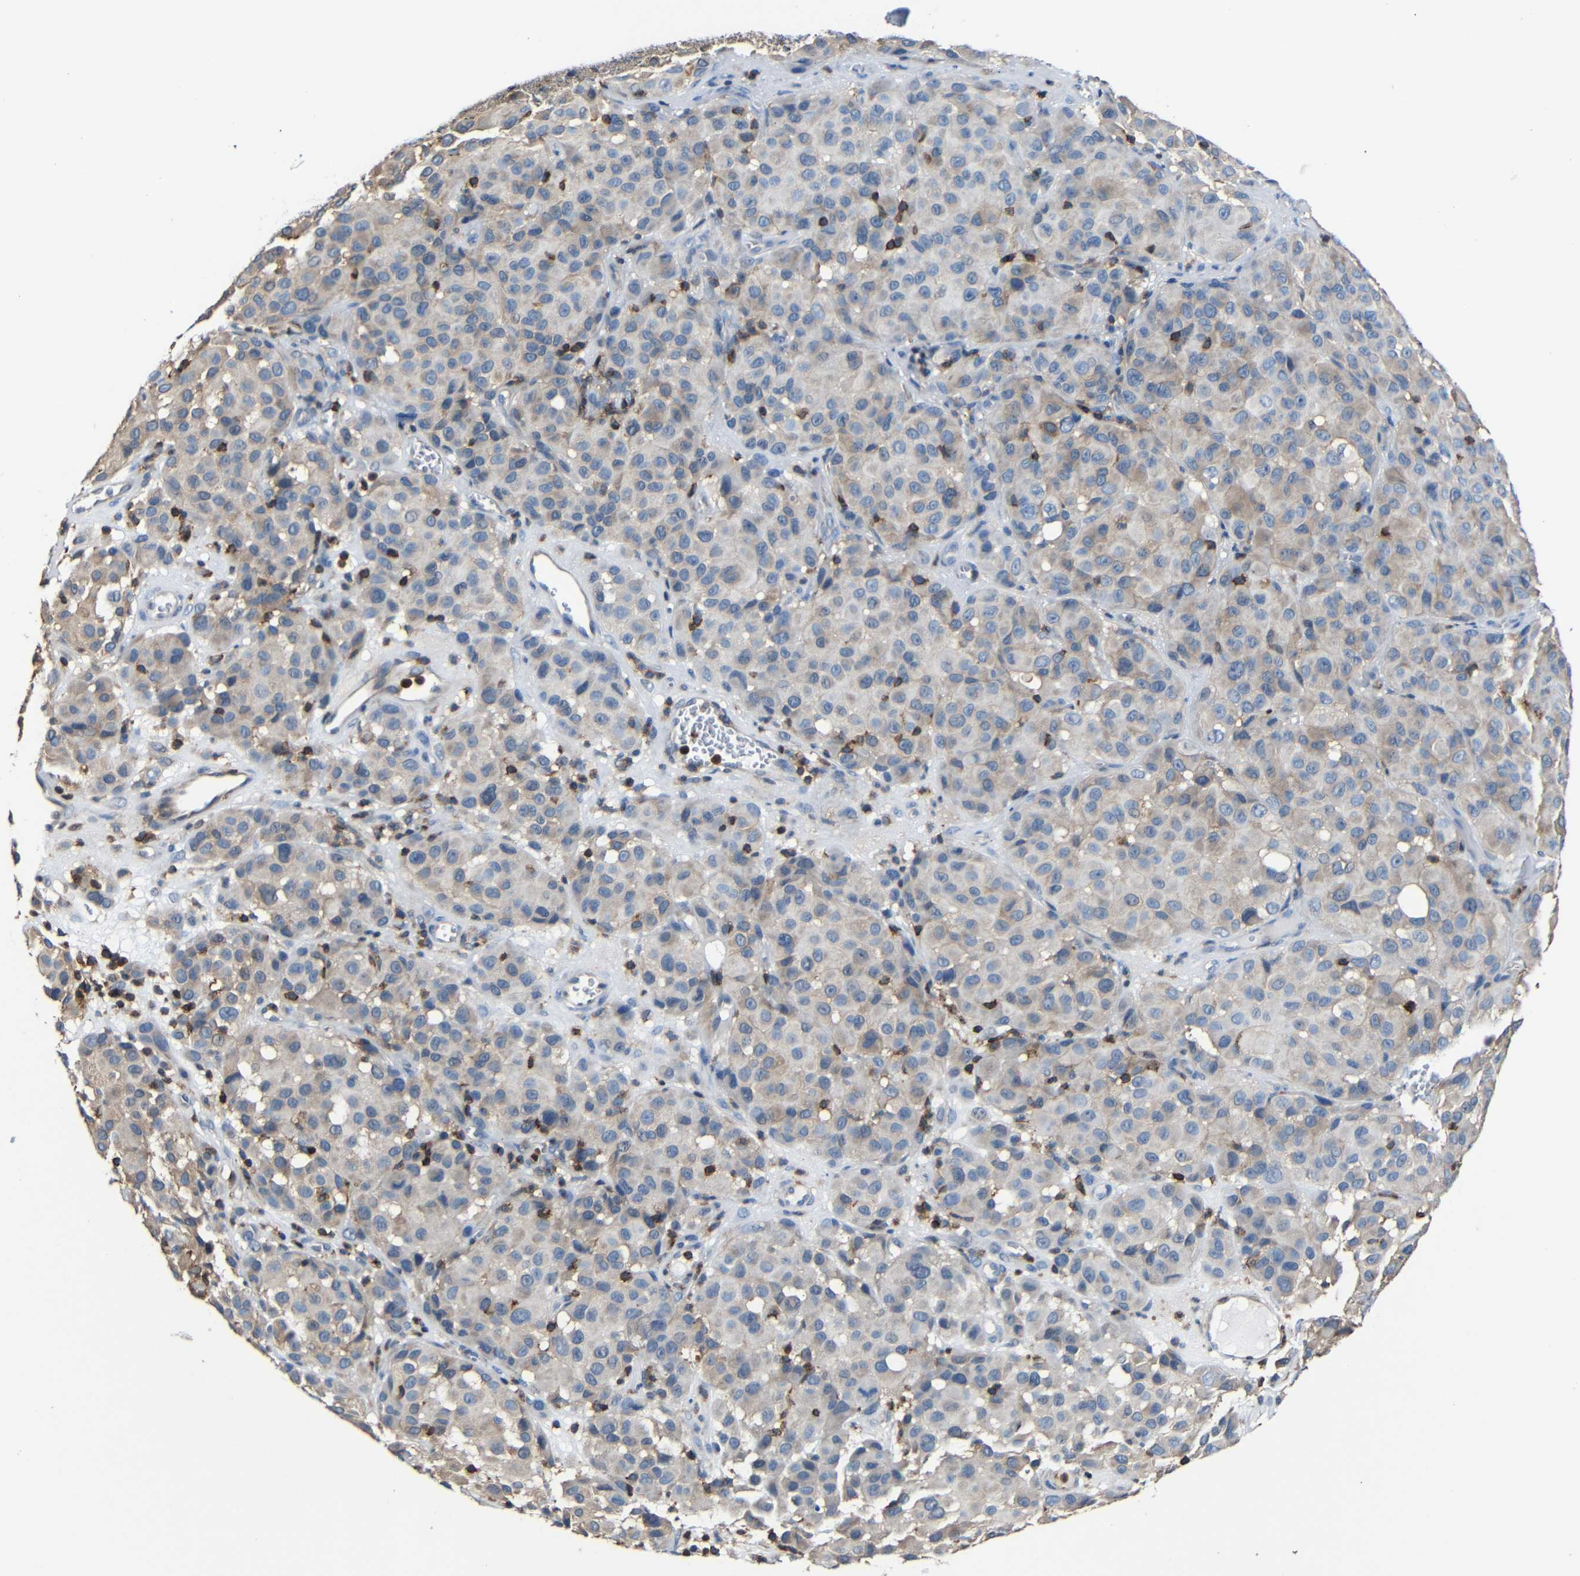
{"staining": {"intensity": "weak", "quantity": "25%-75%", "location": "cytoplasmic/membranous"}, "tissue": "melanoma", "cell_type": "Tumor cells", "image_type": "cancer", "snomed": [{"axis": "morphology", "description": "Malignant melanoma, NOS"}, {"axis": "topography", "description": "Skin"}], "caption": "Protein expression by IHC exhibits weak cytoplasmic/membranous expression in approximately 25%-75% of tumor cells in malignant melanoma.", "gene": "P2RY12", "patient": {"sex": "female", "age": 21}}